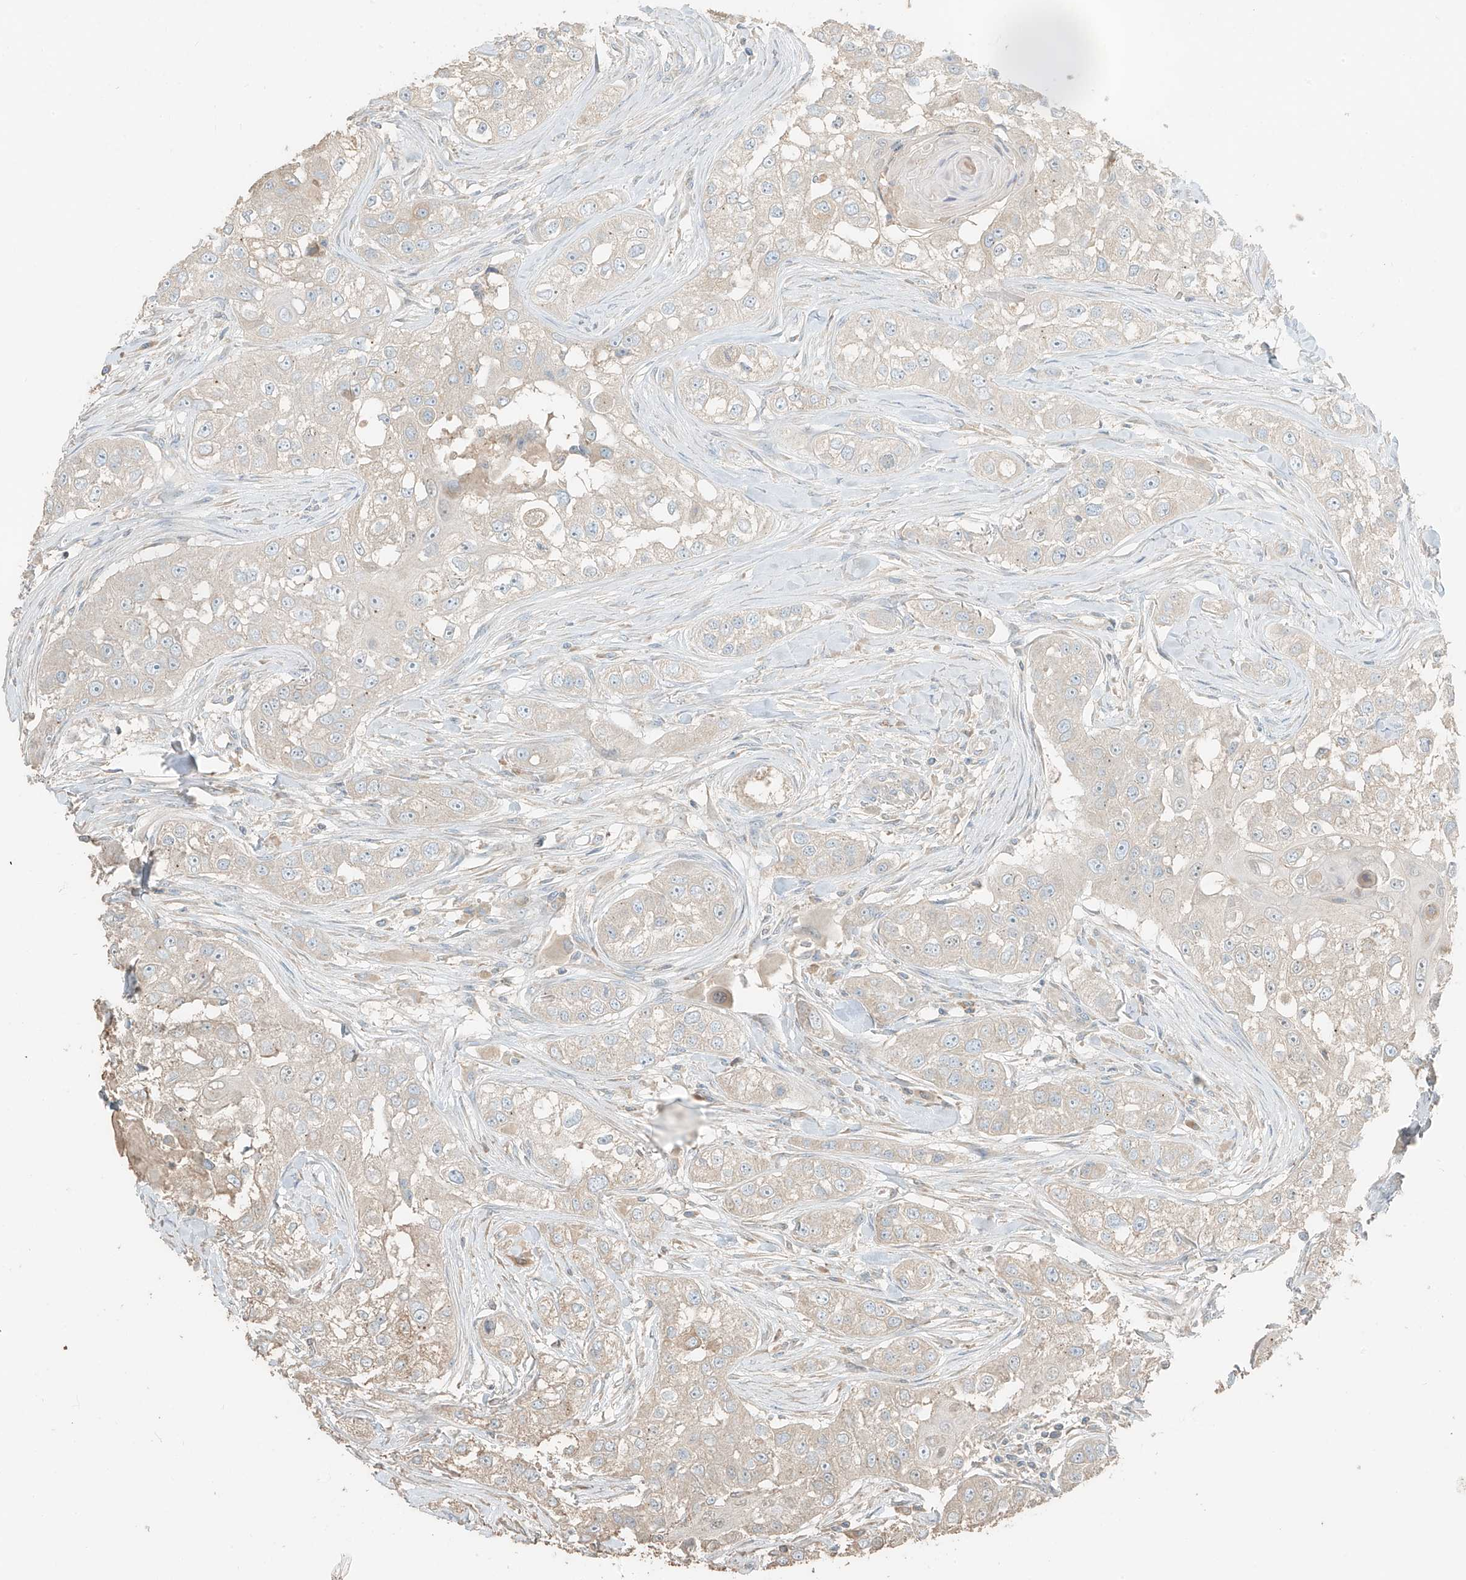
{"staining": {"intensity": "weak", "quantity": "<25%", "location": "cytoplasmic/membranous"}, "tissue": "head and neck cancer", "cell_type": "Tumor cells", "image_type": "cancer", "snomed": [{"axis": "morphology", "description": "Normal tissue, NOS"}, {"axis": "morphology", "description": "Squamous cell carcinoma, NOS"}, {"axis": "topography", "description": "Skeletal muscle"}, {"axis": "topography", "description": "Head-Neck"}], "caption": "This is an immunohistochemistry (IHC) histopathology image of human head and neck cancer. There is no staining in tumor cells.", "gene": "RFTN2", "patient": {"sex": "male", "age": 51}}